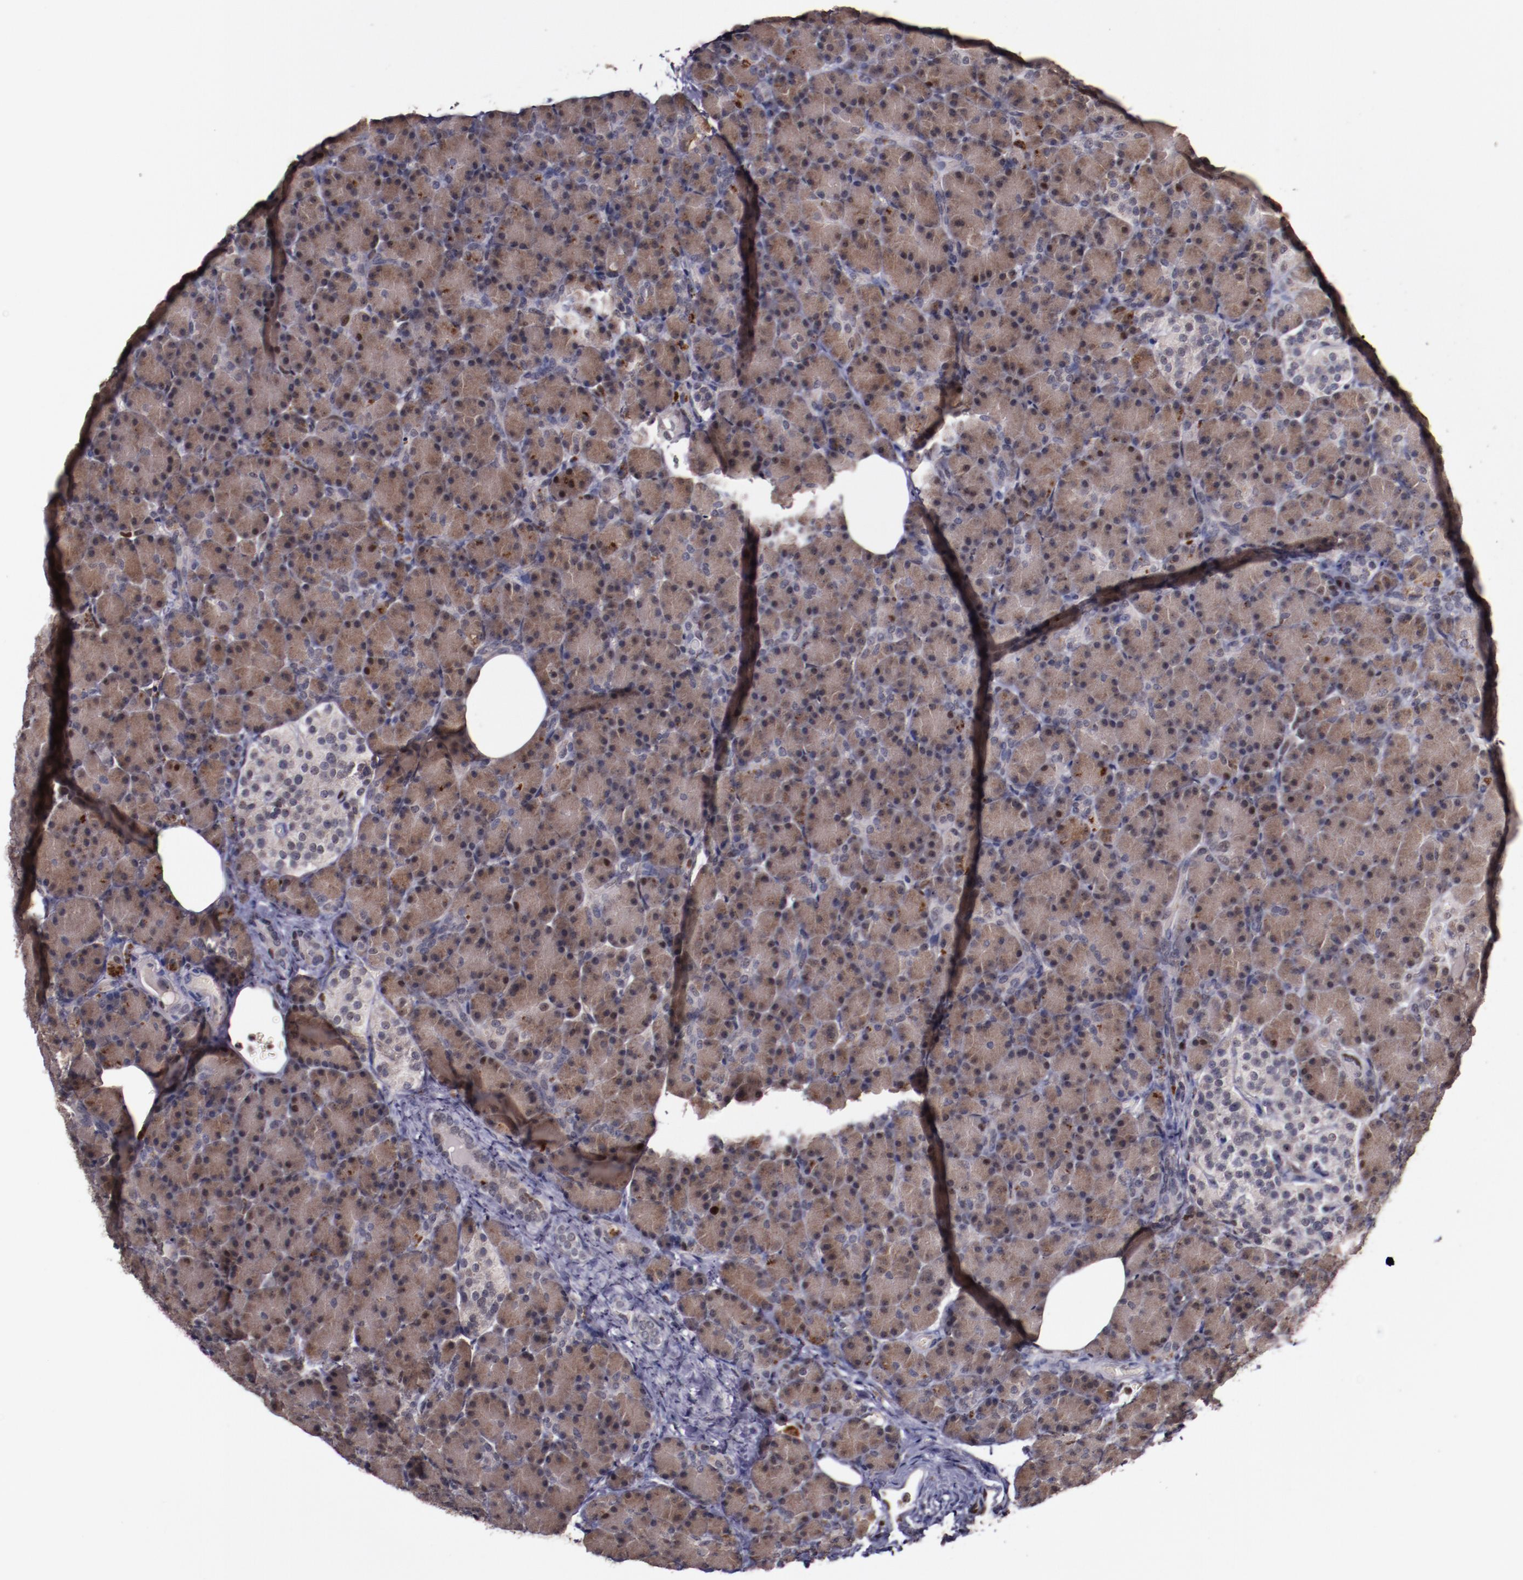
{"staining": {"intensity": "strong", "quantity": ">75%", "location": "cytoplasmic/membranous"}, "tissue": "pancreas", "cell_type": "Exocrine glandular cells", "image_type": "normal", "snomed": [{"axis": "morphology", "description": "Normal tissue, NOS"}, {"axis": "topography", "description": "Pancreas"}], "caption": "Unremarkable pancreas exhibits strong cytoplasmic/membranous positivity in about >75% of exocrine glandular cells Immunohistochemistry stains the protein of interest in brown and the nuclei are stained blue..", "gene": "CHEK2", "patient": {"sex": "female", "age": 43}}